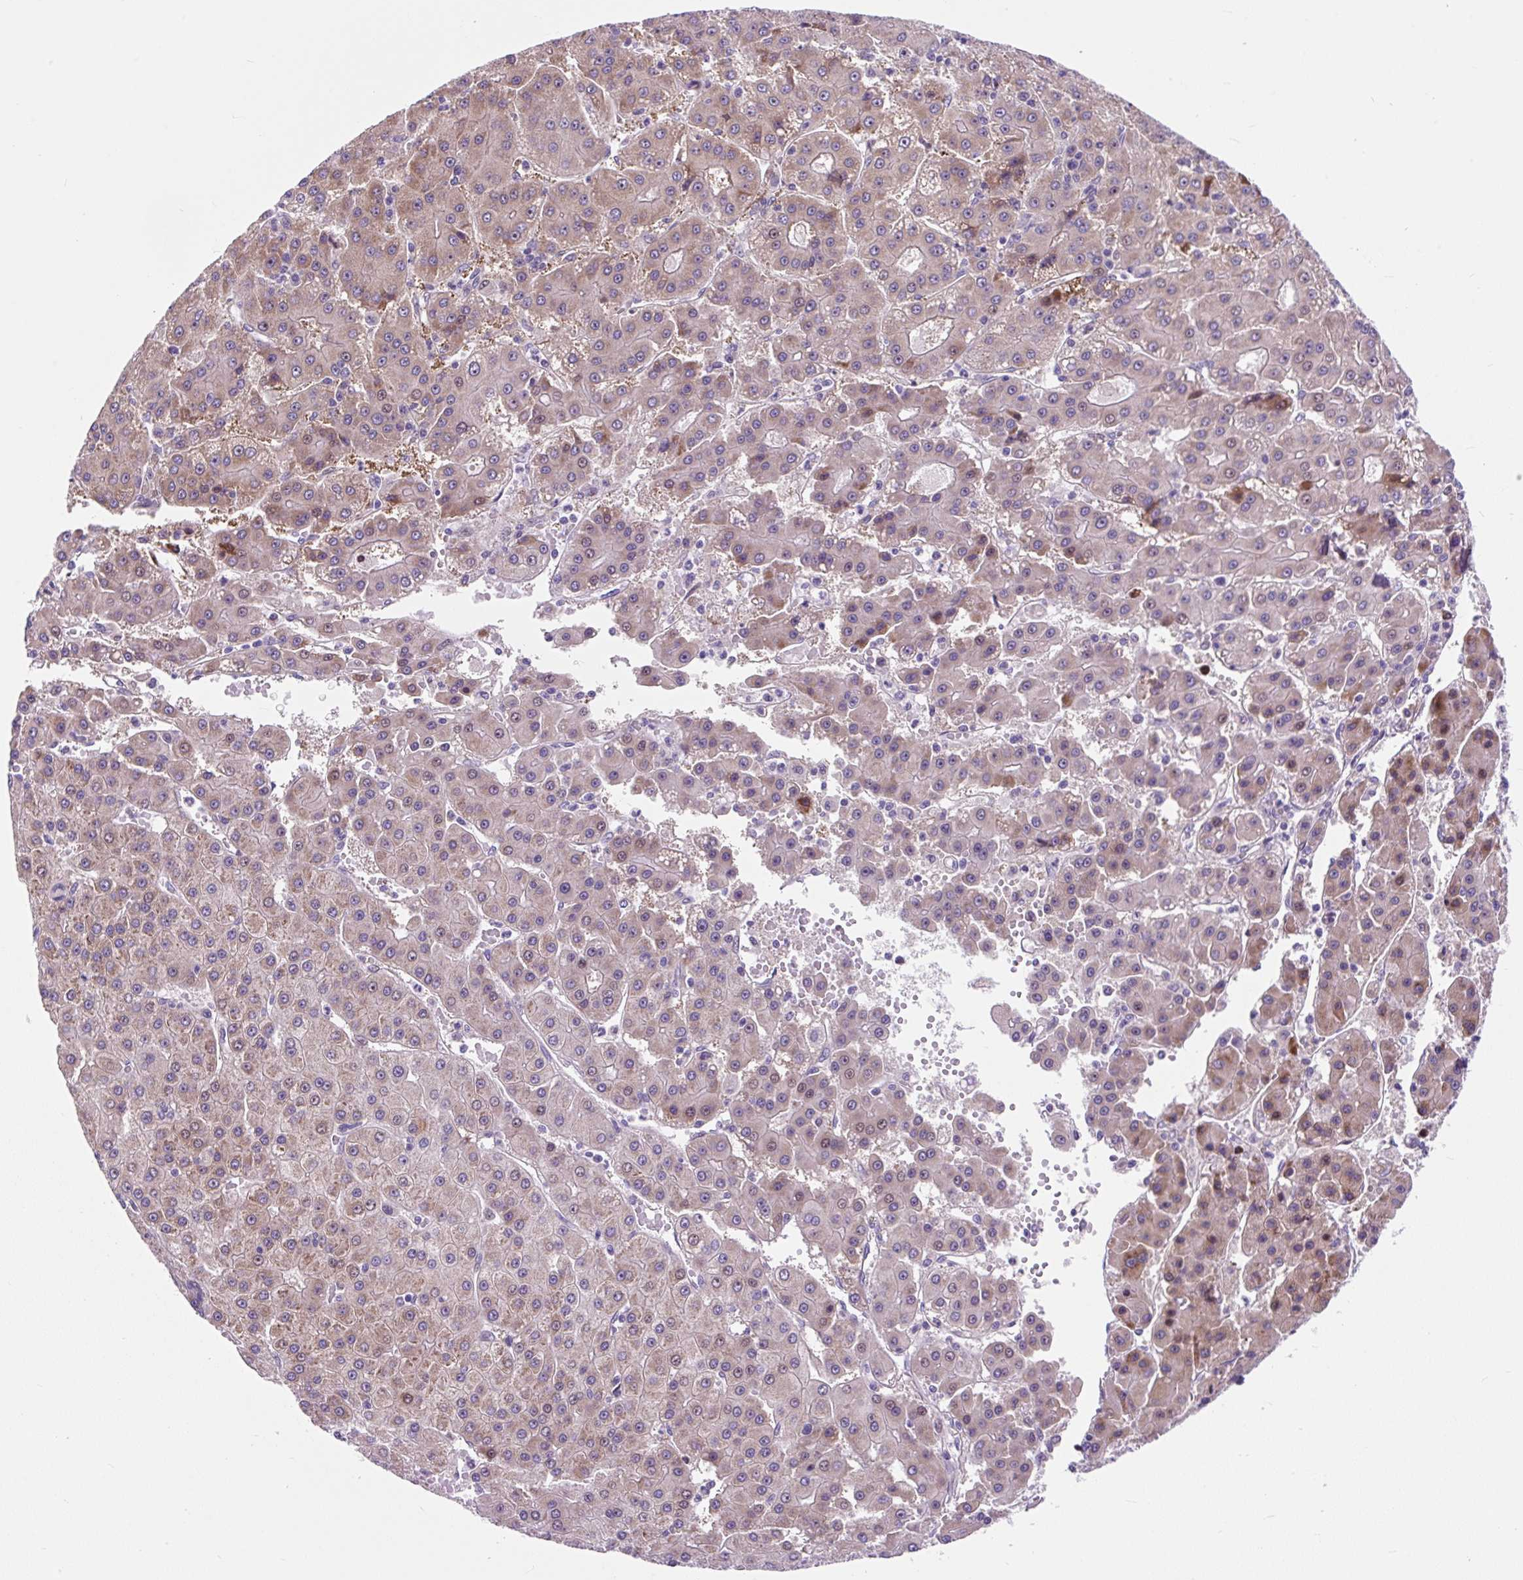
{"staining": {"intensity": "weak", "quantity": ">75%", "location": "cytoplasmic/membranous"}, "tissue": "liver cancer", "cell_type": "Tumor cells", "image_type": "cancer", "snomed": [{"axis": "morphology", "description": "Carcinoma, Hepatocellular, NOS"}, {"axis": "topography", "description": "Liver"}], "caption": "High-magnification brightfield microscopy of hepatocellular carcinoma (liver) stained with DAB (brown) and counterstained with hematoxylin (blue). tumor cells exhibit weak cytoplasmic/membranous positivity is present in about>75% of cells.", "gene": "CISD3", "patient": {"sex": "male", "age": 76}}